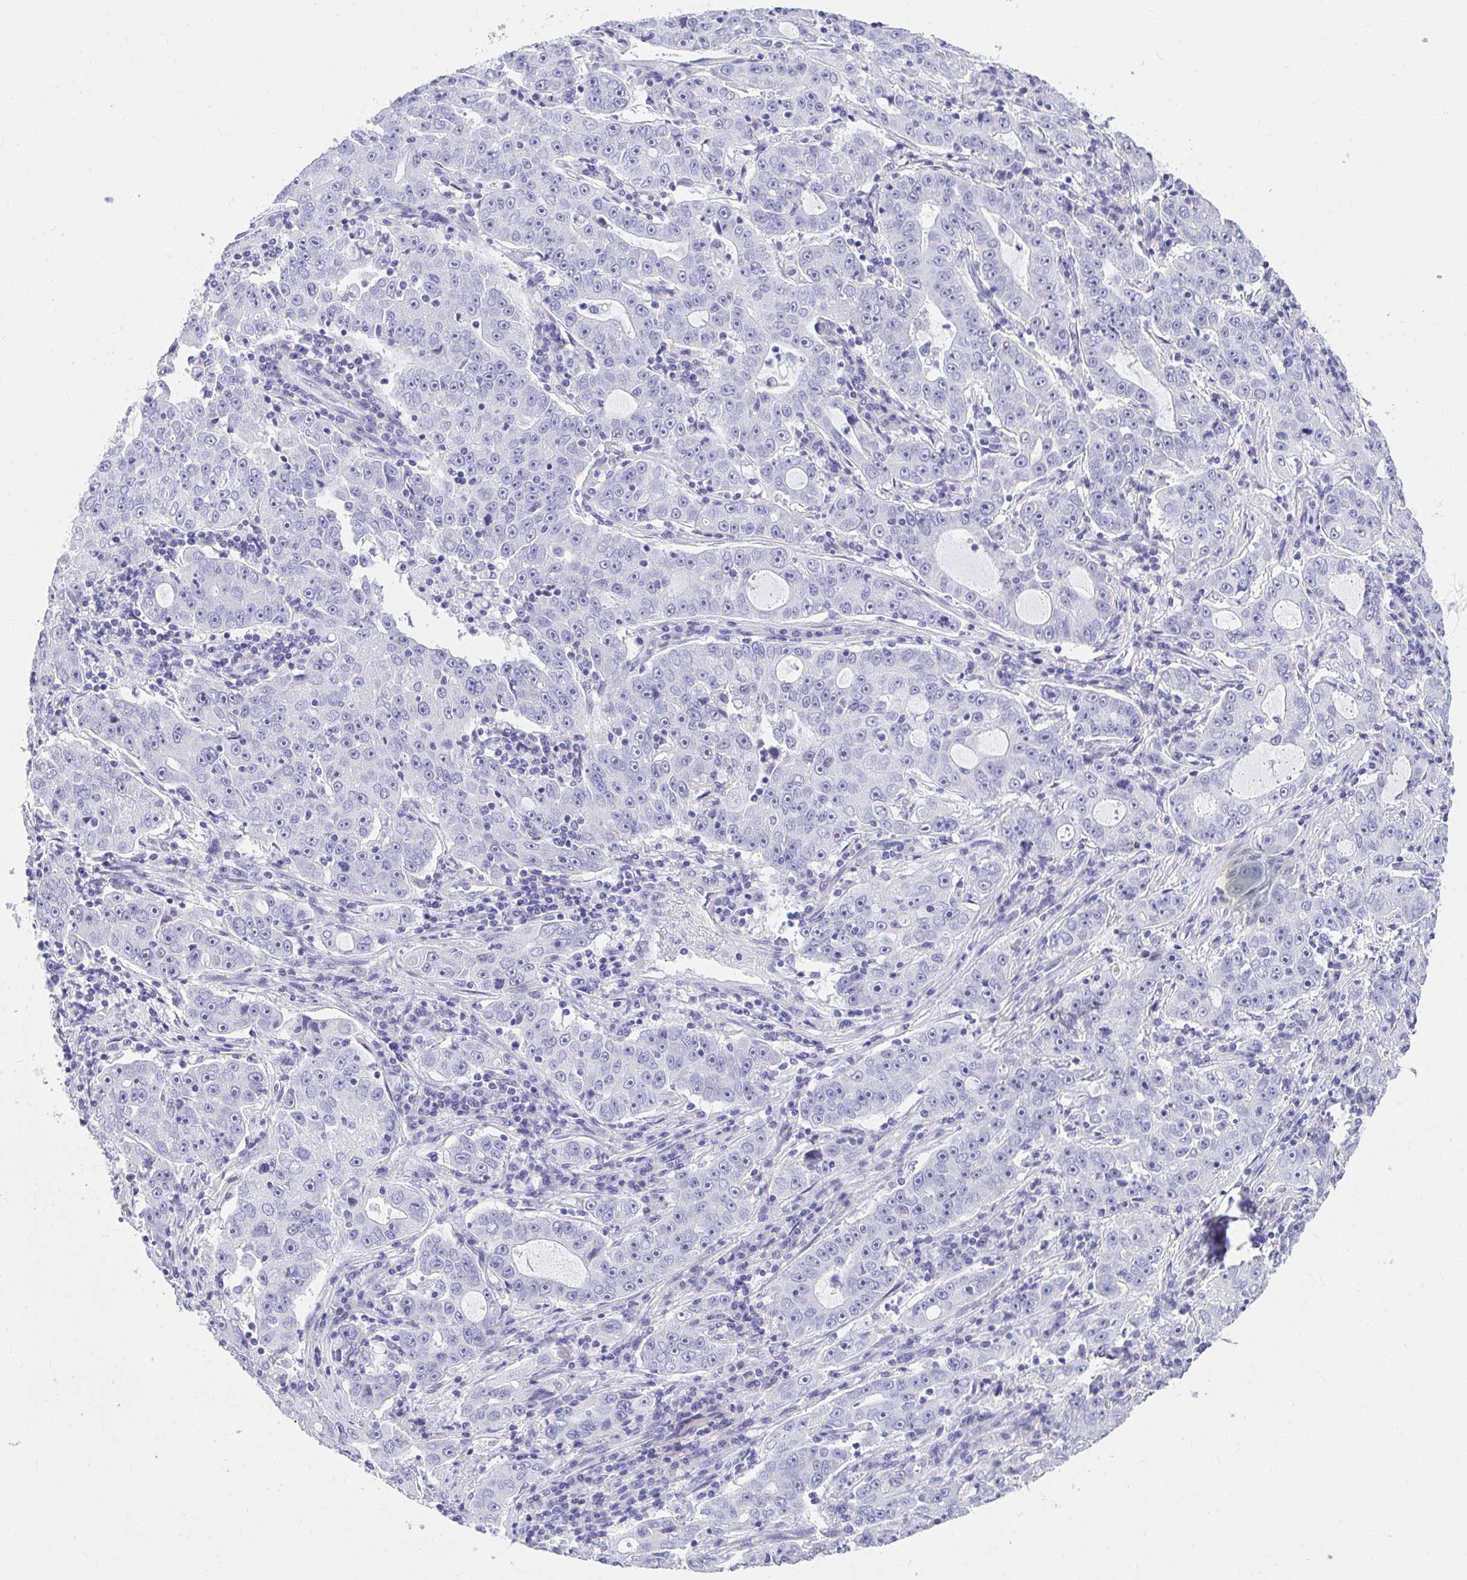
{"staining": {"intensity": "negative", "quantity": "none", "location": "none"}, "tissue": "lung cancer", "cell_type": "Tumor cells", "image_type": "cancer", "snomed": [{"axis": "morphology", "description": "Normal morphology"}, {"axis": "morphology", "description": "Adenocarcinoma, NOS"}, {"axis": "topography", "description": "Lymph node"}, {"axis": "topography", "description": "Lung"}], "caption": "Immunohistochemical staining of adenocarcinoma (lung) reveals no significant staining in tumor cells.", "gene": "VGLL1", "patient": {"sex": "female", "age": 57}}